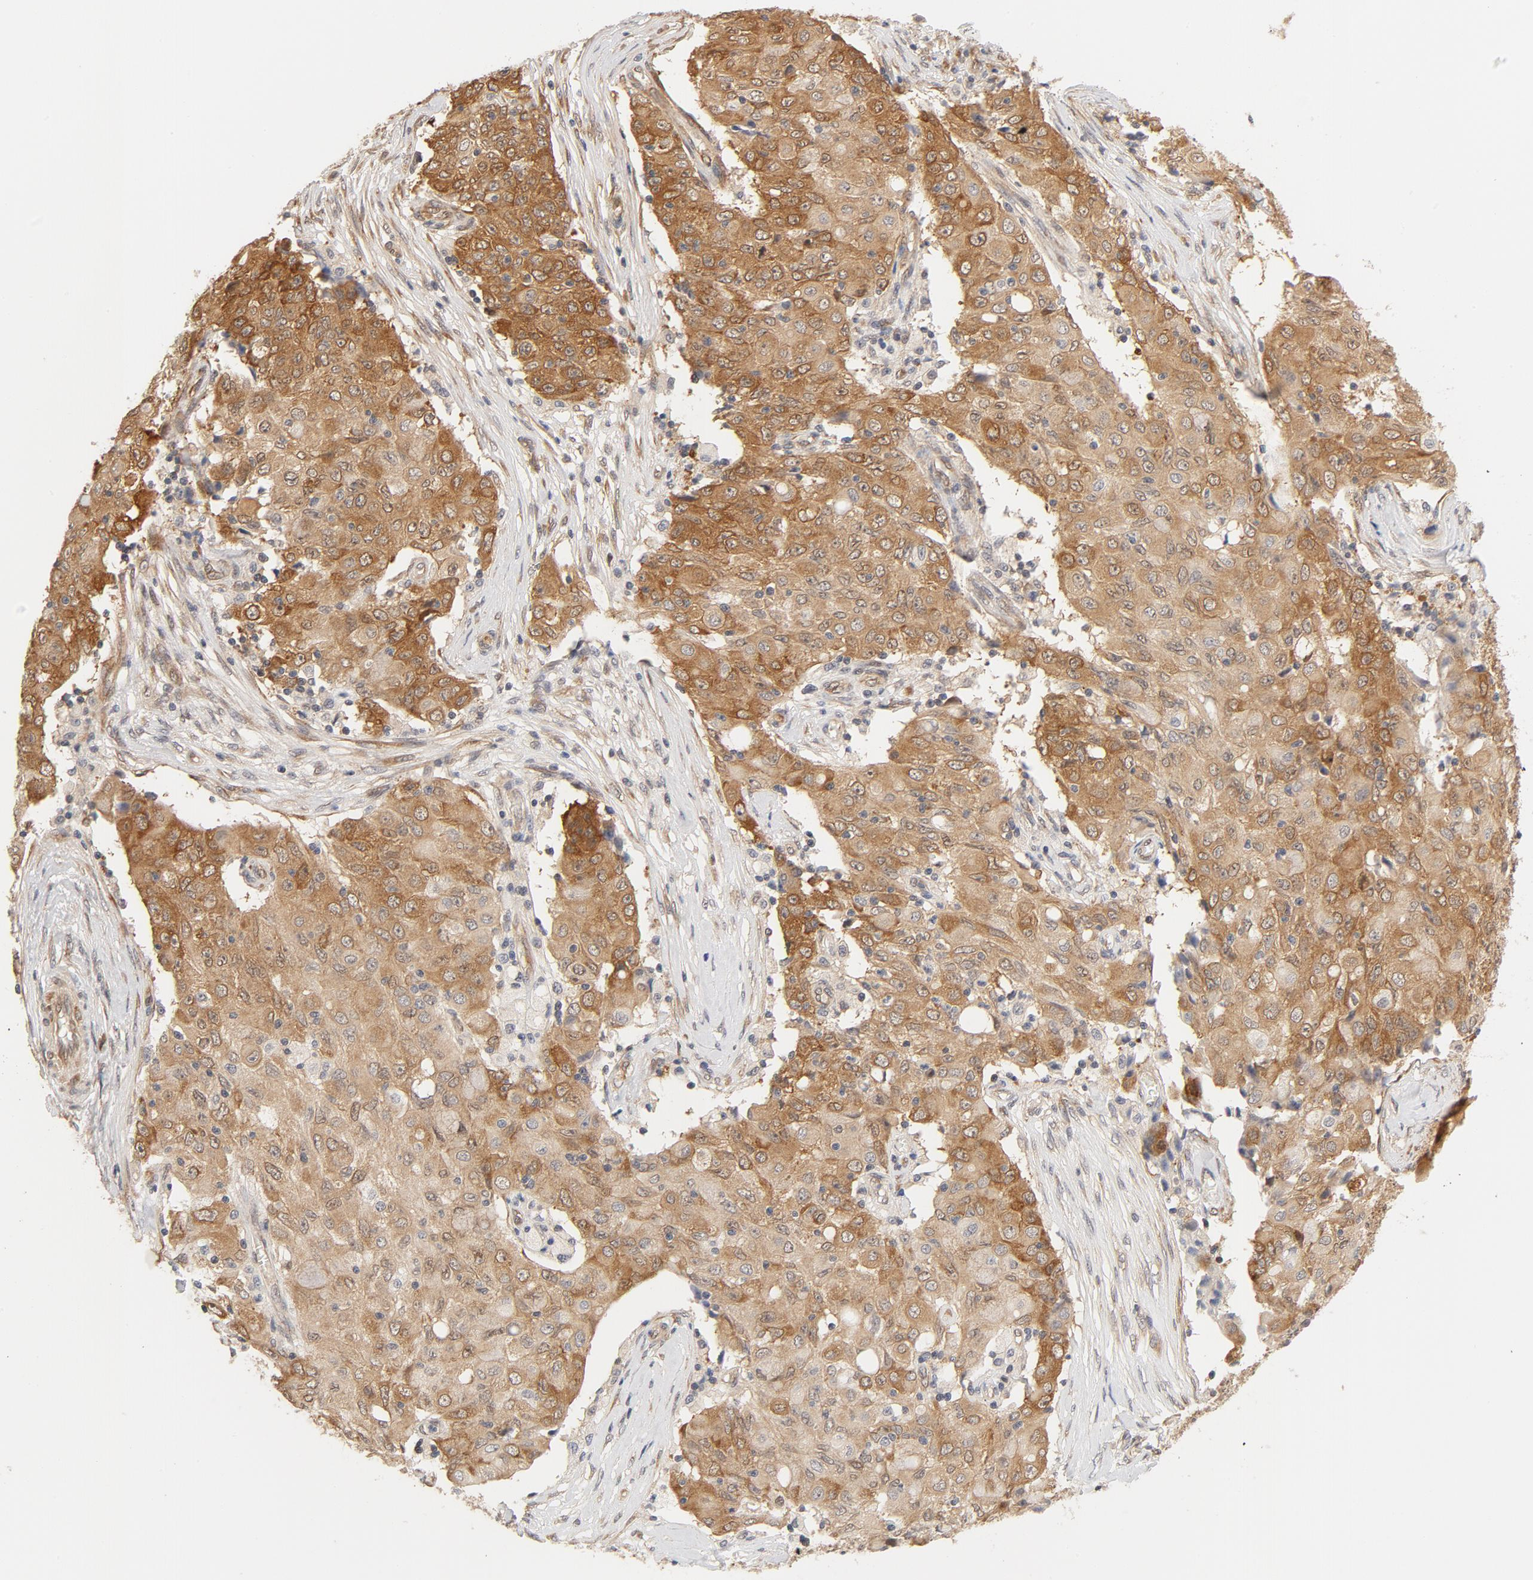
{"staining": {"intensity": "moderate", "quantity": ">75%", "location": "cytoplasmic/membranous"}, "tissue": "ovarian cancer", "cell_type": "Tumor cells", "image_type": "cancer", "snomed": [{"axis": "morphology", "description": "Carcinoma, endometroid"}, {"axis": "topography", "description": "Ovary"}], "caption": "Immunohistochemistry (IHC) staining of ovarian cancer, which shows medium levels of moderate cytoplasmic/membranous positivity in approximately >75% of tumor cells indicating moderate cytoplasmic/membranous protein staining. The staining was performed using DAB (3,3'-diaminobenzidine) (brown) for protein detection and nuclei were counterstained in hematoxylin (blue).", "gene": "EIF4E", "patient": {"sex": "female", "age": 42}}